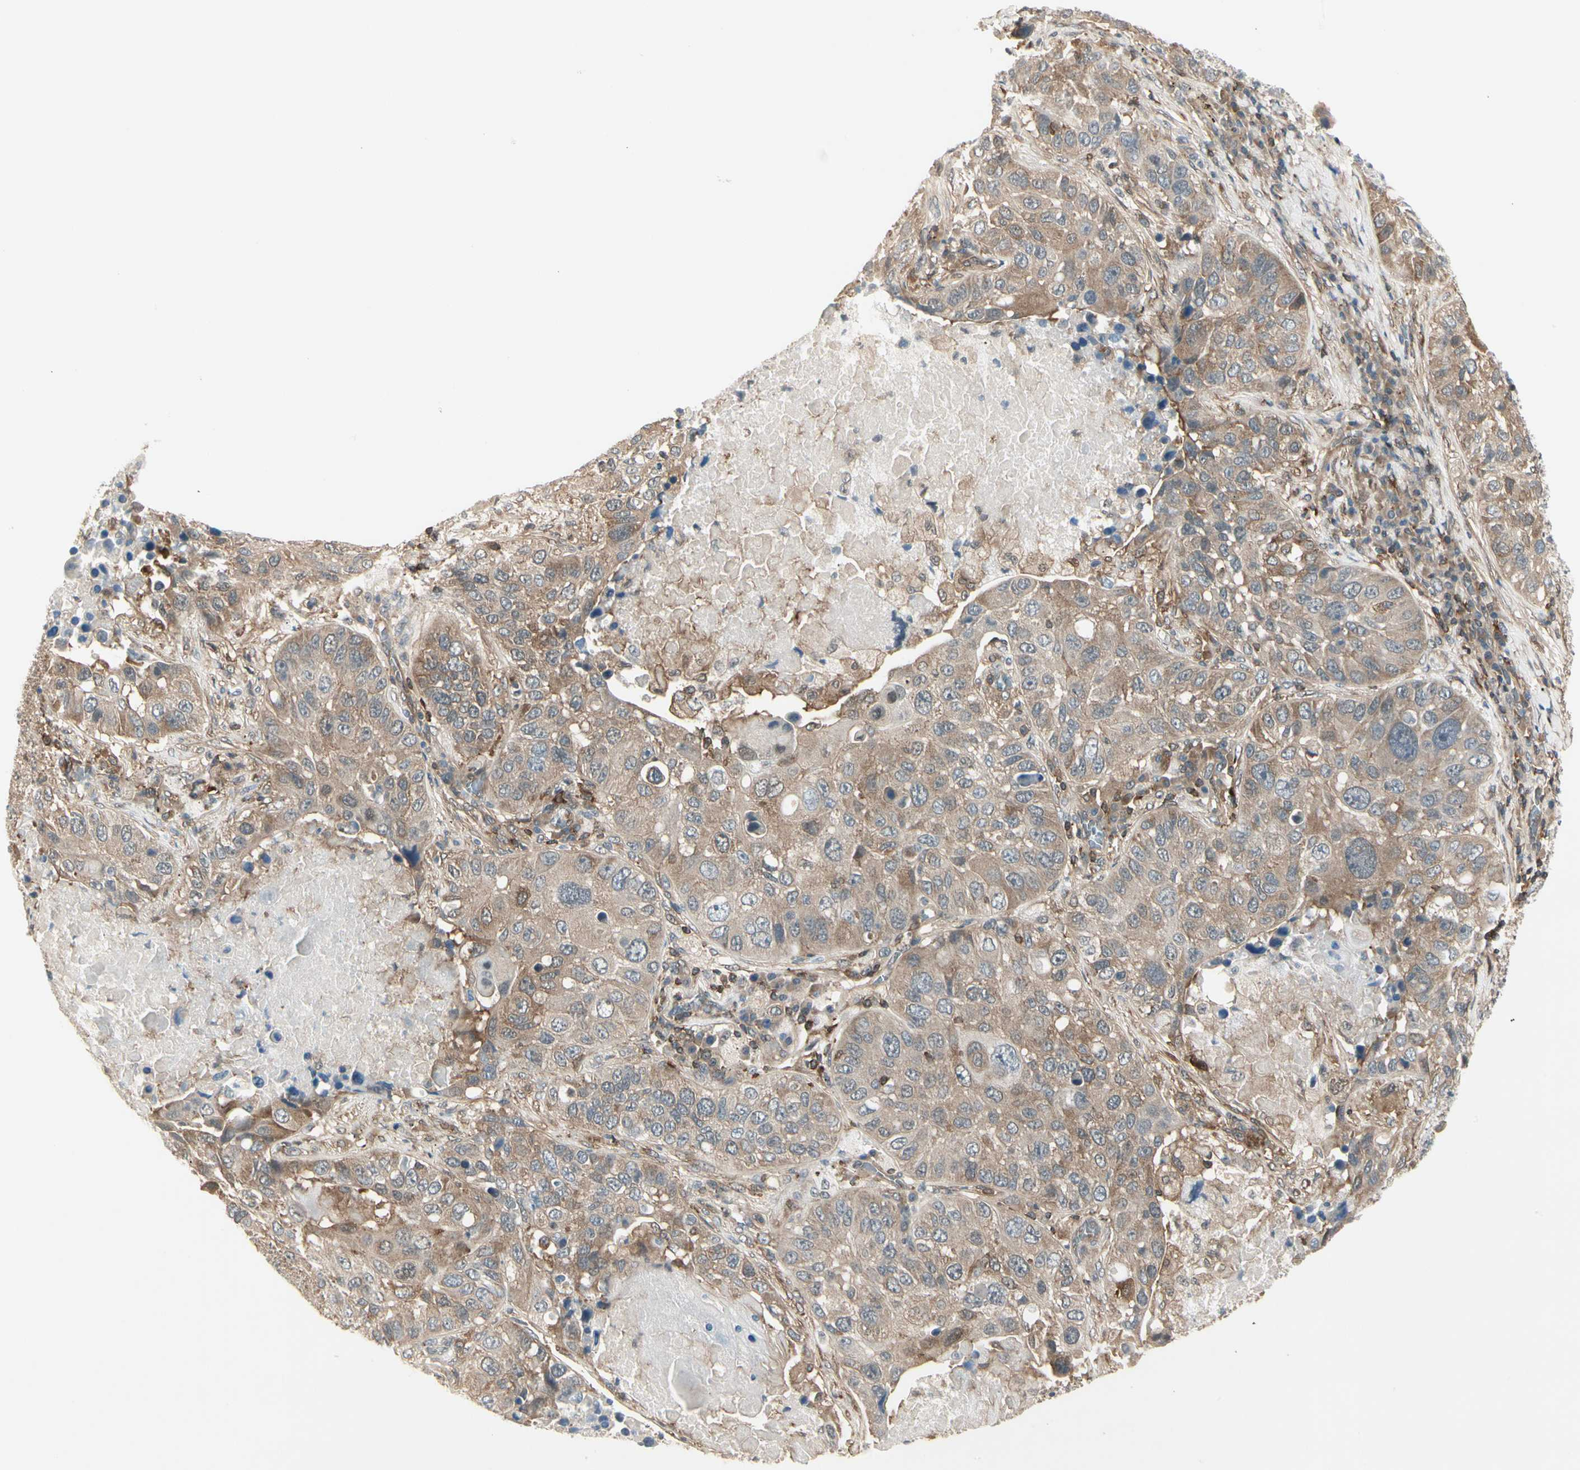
{"staining": {"intensity": "weak", "quantity": ">75%", "location": "cytoplasmic/membranous"}, "tissue": "lung cancer", "cell_type": "Tumor cells", "image_type": "cancer", "snomed": [{"axis": "morphology", "description": "Squamous cell carcinoma, NOS"}, {"axis": "topography", "description": "Lung"}], "caption": "Immunohistochemistry (IHC) photomicrograph of human squamous cell carcinoma (lung) stained for a protein (brown), which reveals low levels of weak cytoplasmic/membranous positivity in about >75% of tumor cells.", "gene": "OXSR1", "patient": {"sex": "male", "age": 57}}